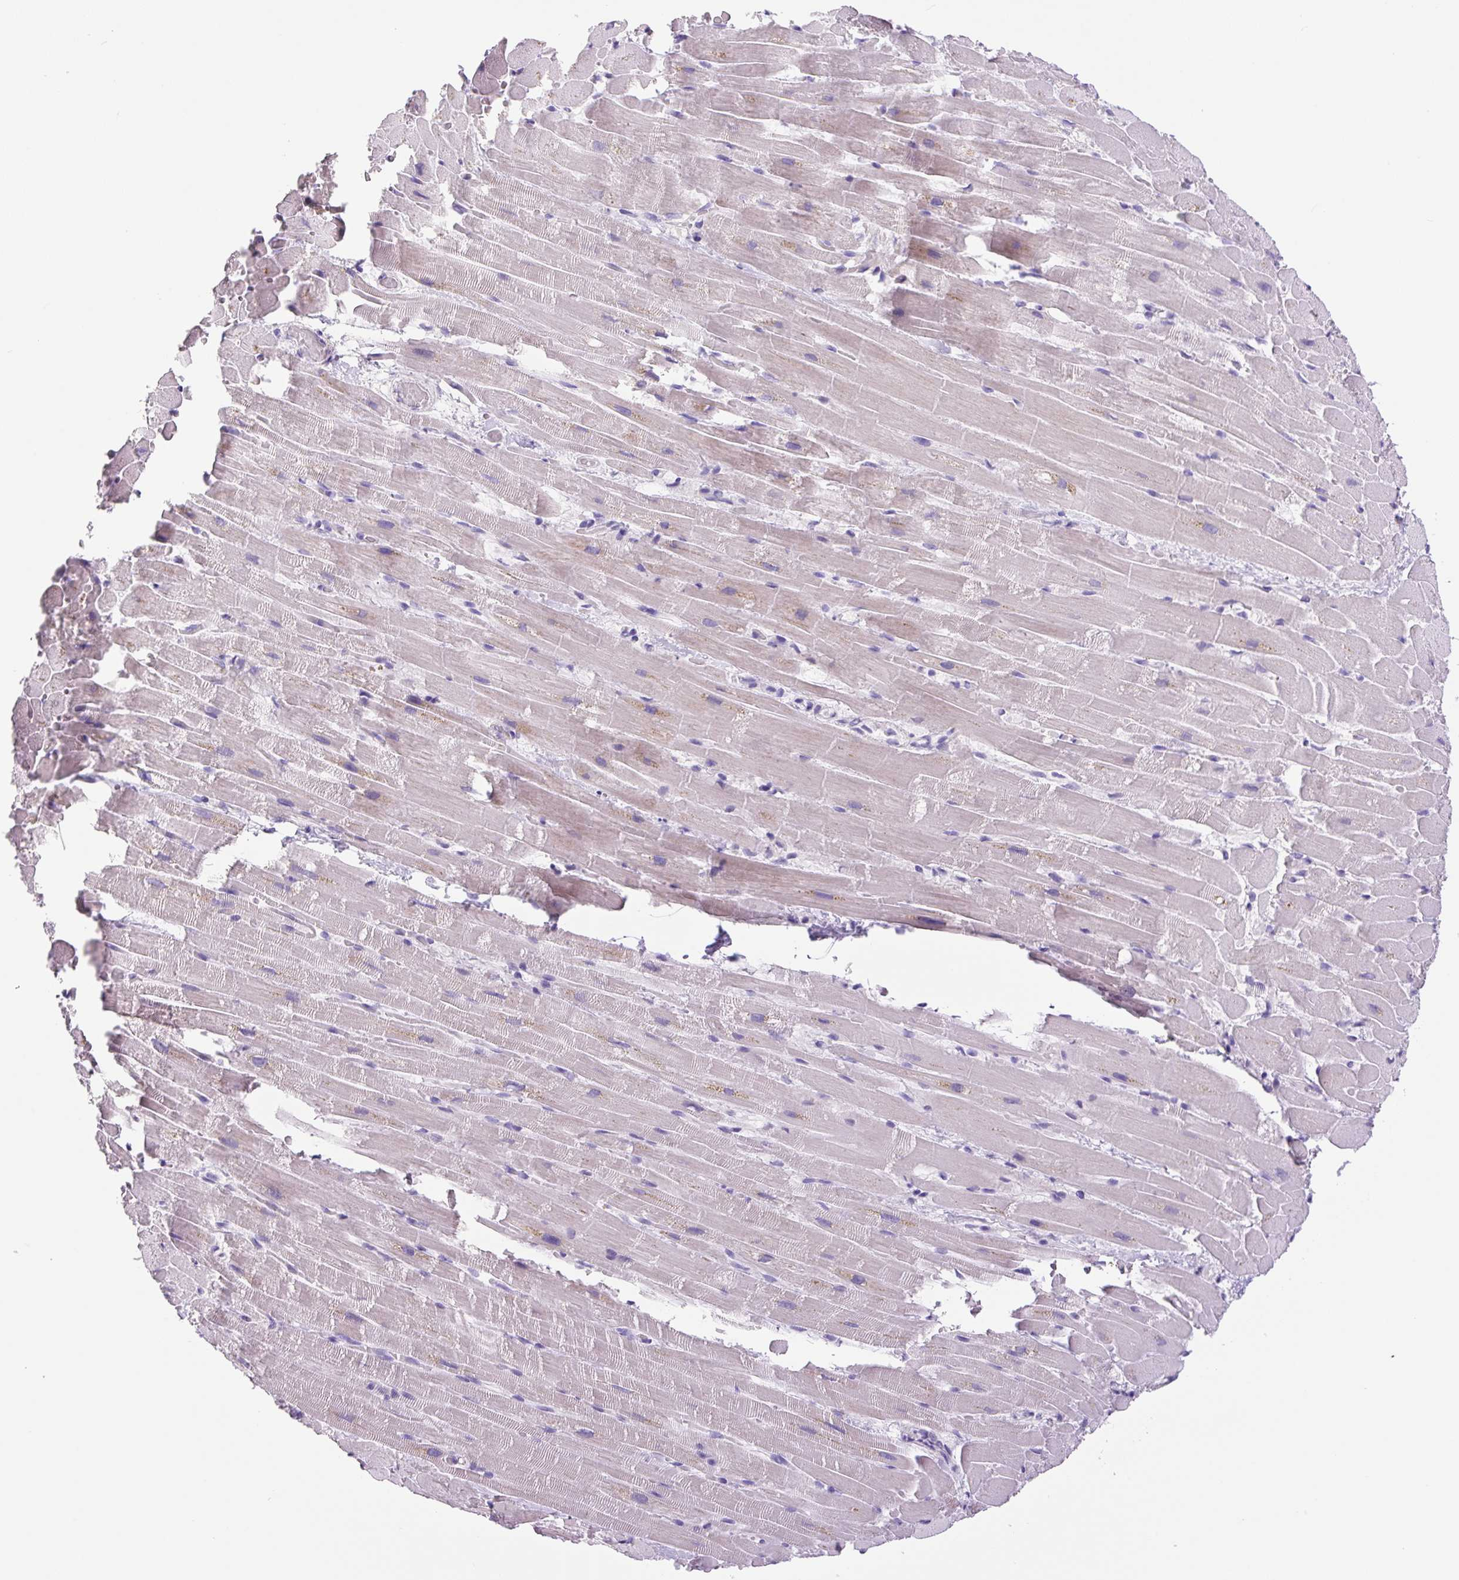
{"staining": {"intensity": "weak", "quantity": "<25%", "location": "cytoplasmic/membranous"}, "tissue": "heart muscle", "cell_type": "Cardiomyocytes", "image_type": "normal", "snomed": [{"axis": "morphology", "description": "Normal tissue, NOS"}, {"axis": "topography", "description": "Heart"}], "caption": "This is an IHC micrograph of normal human heart muscle. There is no expression in cardiomyocytes.", "gene": "CHGA", "patient": {"sex": "male", "age": 37}}